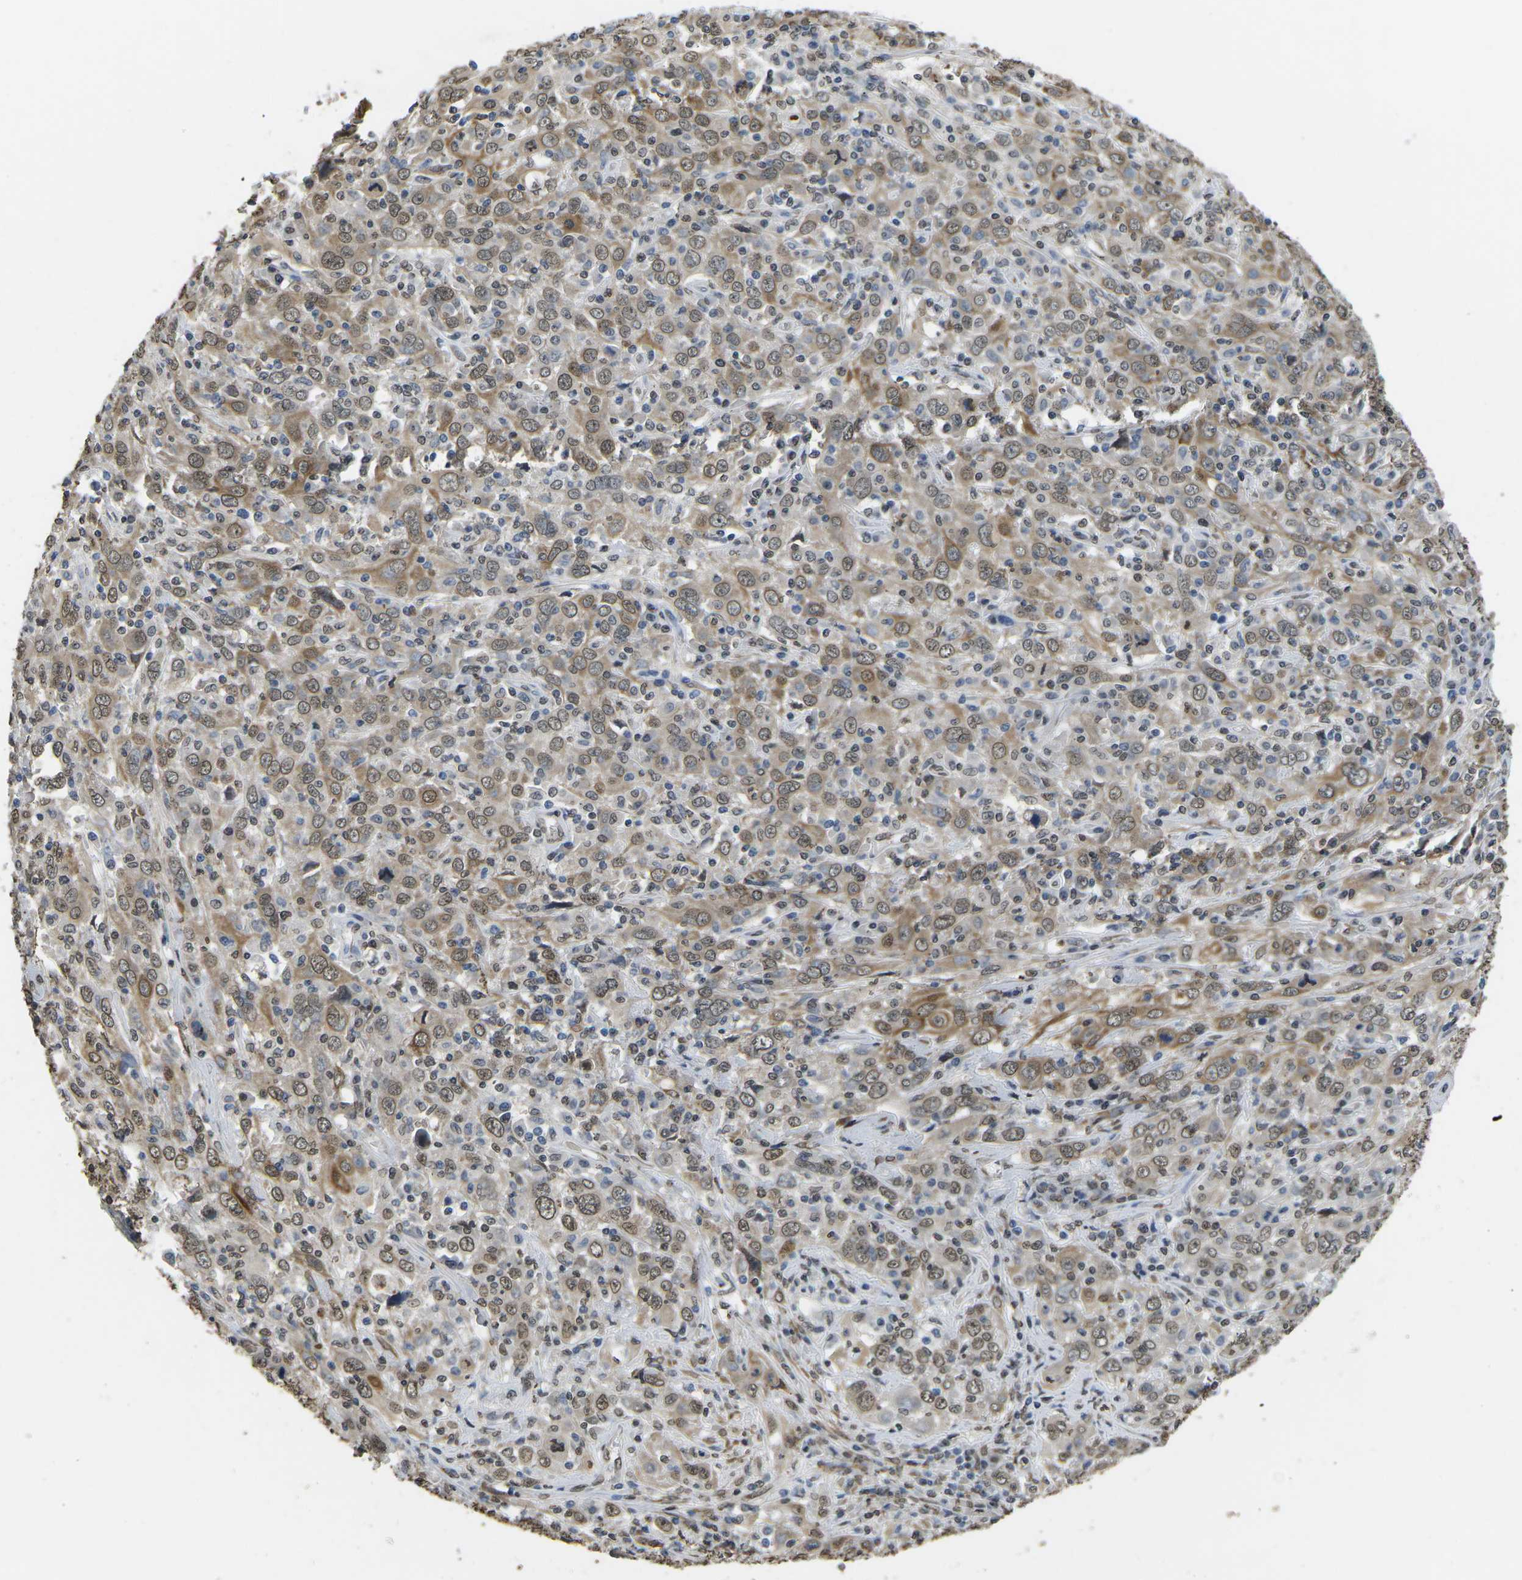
{"staining": {"intensity": "moderate", "quantity": "25%-75%", "location": "cytoplasmic/membranous,nuclear"}, "tissue": "cervical cancer", "cell_type": "Tumor cells", "image_type": "cancer", "snomed": [{"axis": "morphology", "description": "Squamous cell carcinoma, NOS"}, {"axis": "topography", "description": "Cervix"}], "caption": "Immunohistochemical staining of cervical cancer (squamous cell carcinoma) exhibits moderate cytoplasmic/membranous and nuclear protein staining in approximately 25%-75% of tumor cells. (DAB = brown stain, brightfield microscopy at high magnification).", "gene": "SCNN1B", "patient": {"sex": "female", "age": 46}}